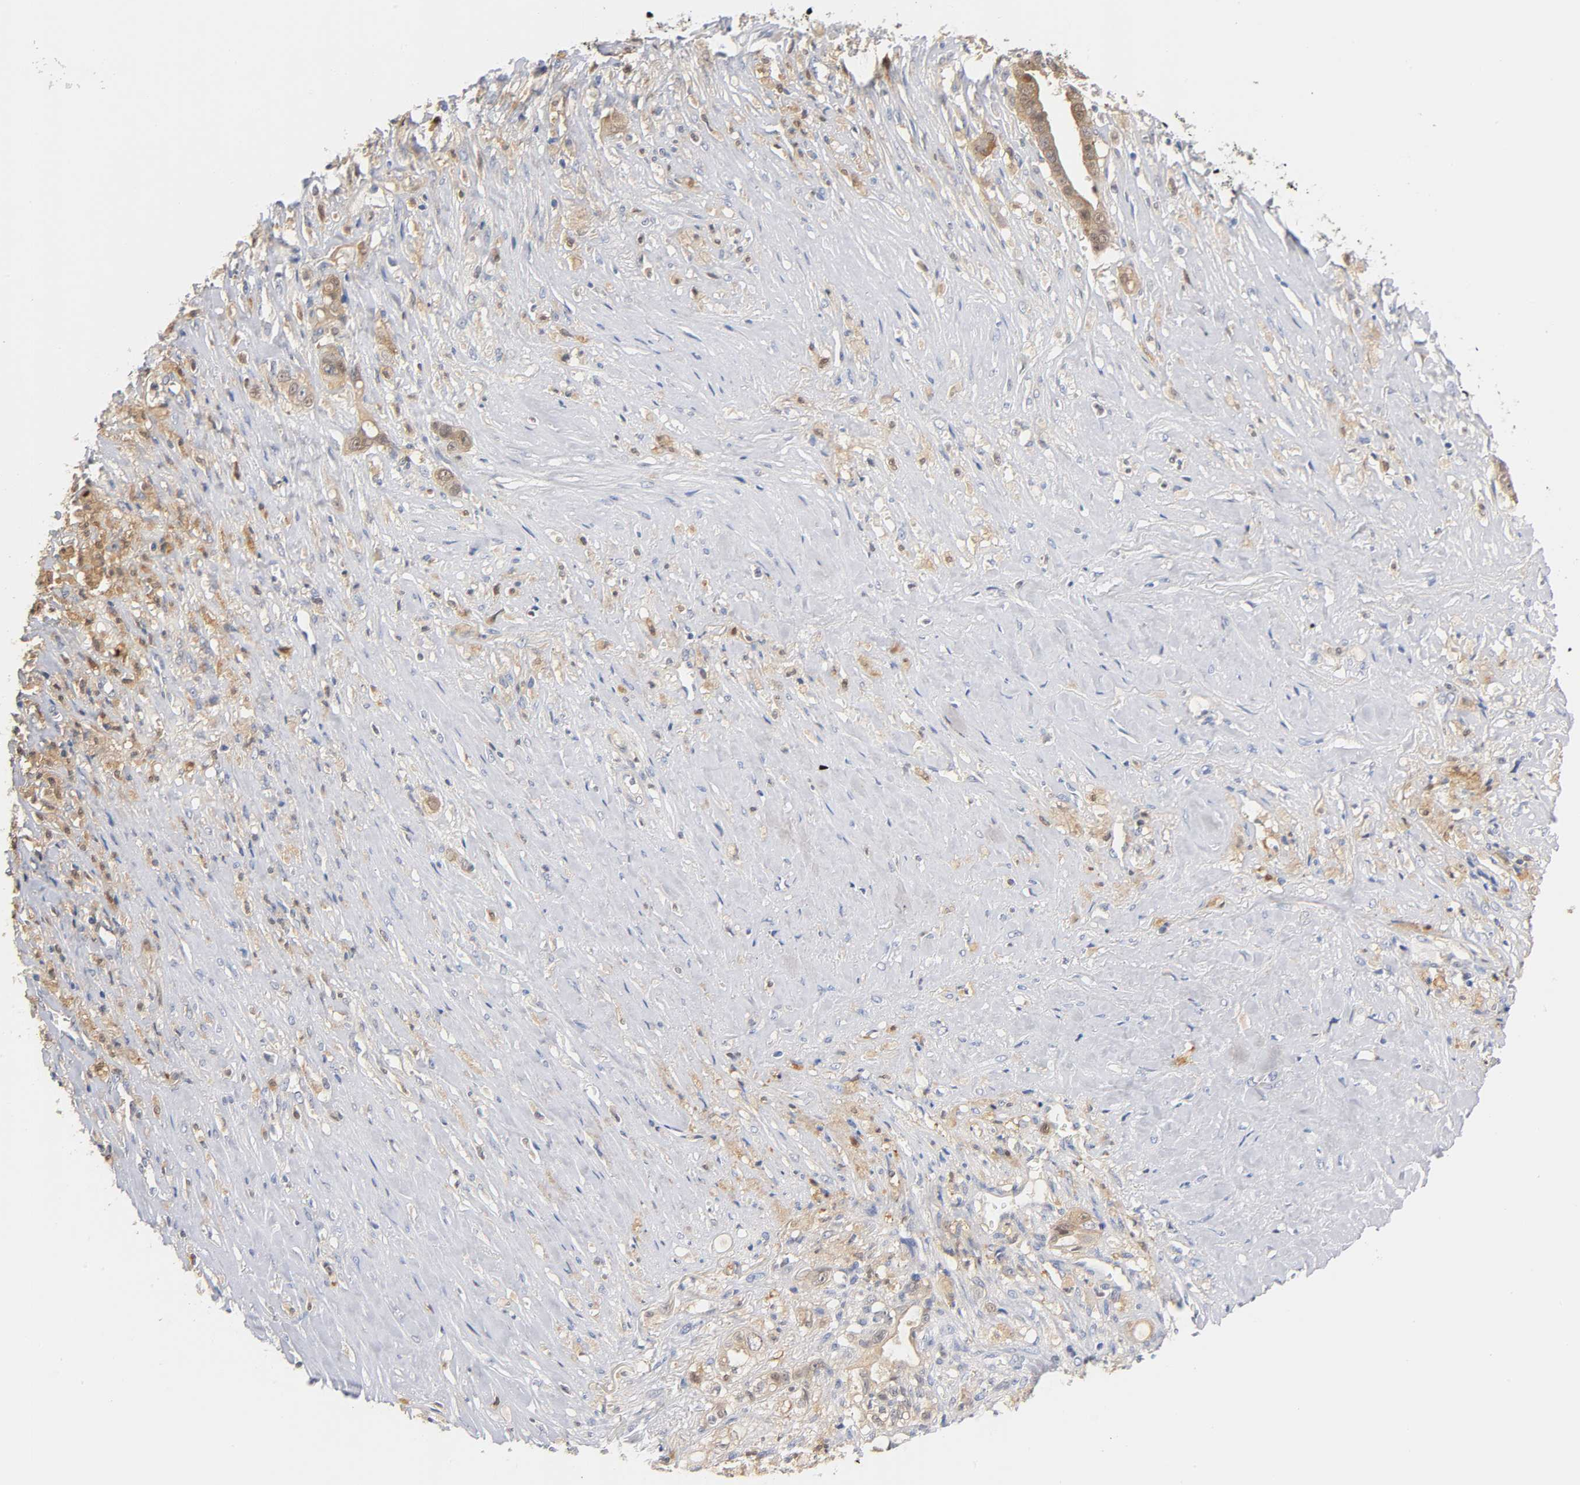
{"staining": {"intensity": "weak", "quantity": "25%-75%", "location": "cytoplasmic/membranous,nuclear"}, "tissue": "liver cancer", "cell_type": "Tumor cells", "image_type": "cancer", "snomed": [{"axis": "morphology", "description": "Cholangiocarcinoma"}, {"axis": "topography", "description": "Liver"}], "caption": "Immunohistochemistry image of neoplastic tissue: liver cancer stained using immunohistochemistry demonstrates low levels of weak protein expression localized specifically in the cytoplasmic/membranous and nuclear of tumor cells, appearing as a cytoplasmic/membranous and nuclear brown color.", "gene": "IL18", "patient": {"sex": "female", "age": 70}}